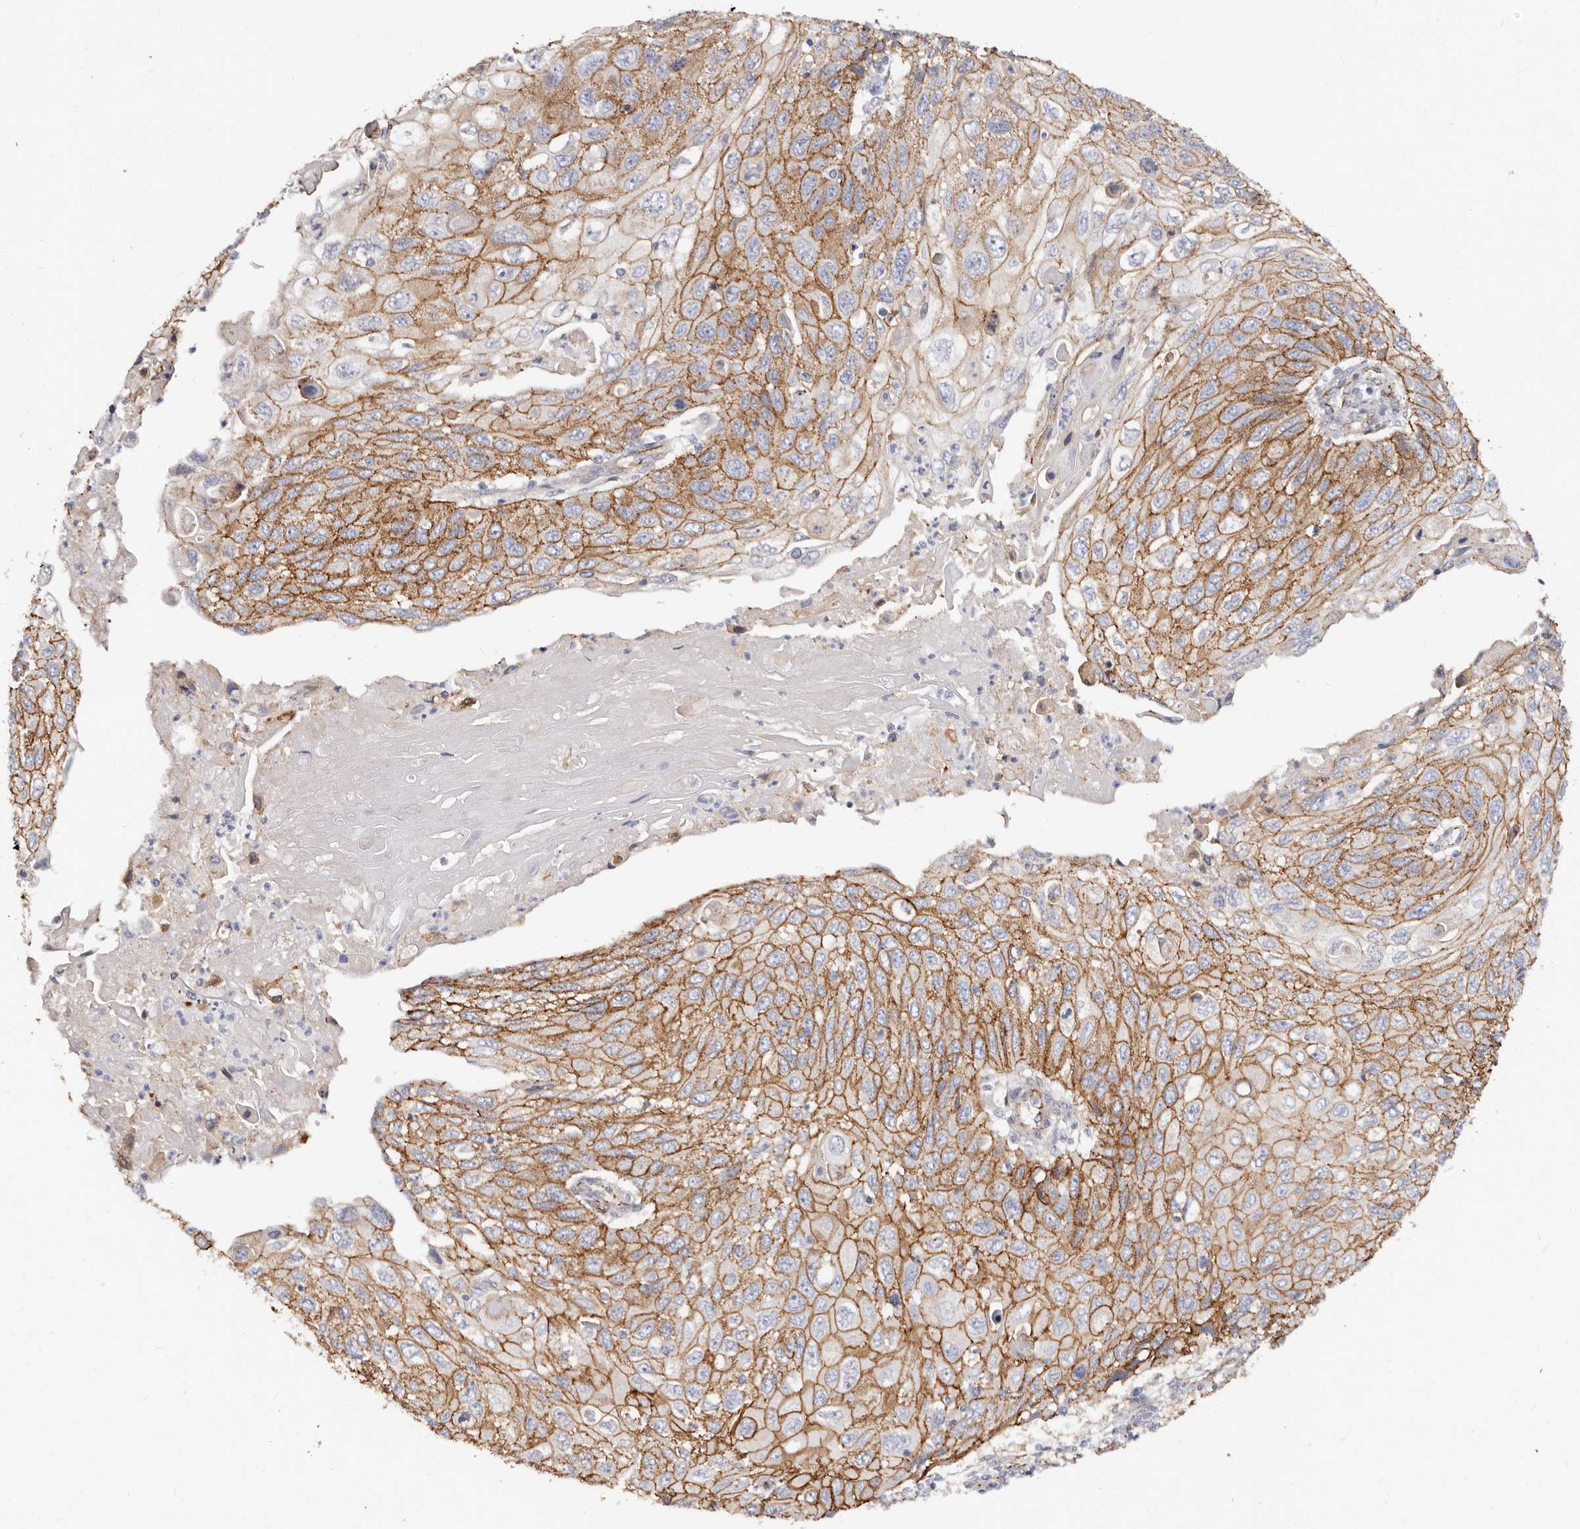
{"staining": {"intensity": "strong", "quantity": ">75%", "location": "cytoplasmic/membranous"}, "tissue": "cervical cancer", "cell_type": "Tumor cells", "image_type": "cancer", "snomed": [{"axis": "morphology", "description": "Squamous cell carcinoma, NOS"}, {"axis": "topography", "description": "Cervix"}], "caption": "Cervical cancer stained for a protein displays strong cytoplasmic/membranous positivity in tumor cells. (DAB (3,3'-diaminobenzidine) = brown stain, brightfield microscopy at high magnification).", "gene": "CTNNB1", "patient": {"sex": "female", "age": 70}}